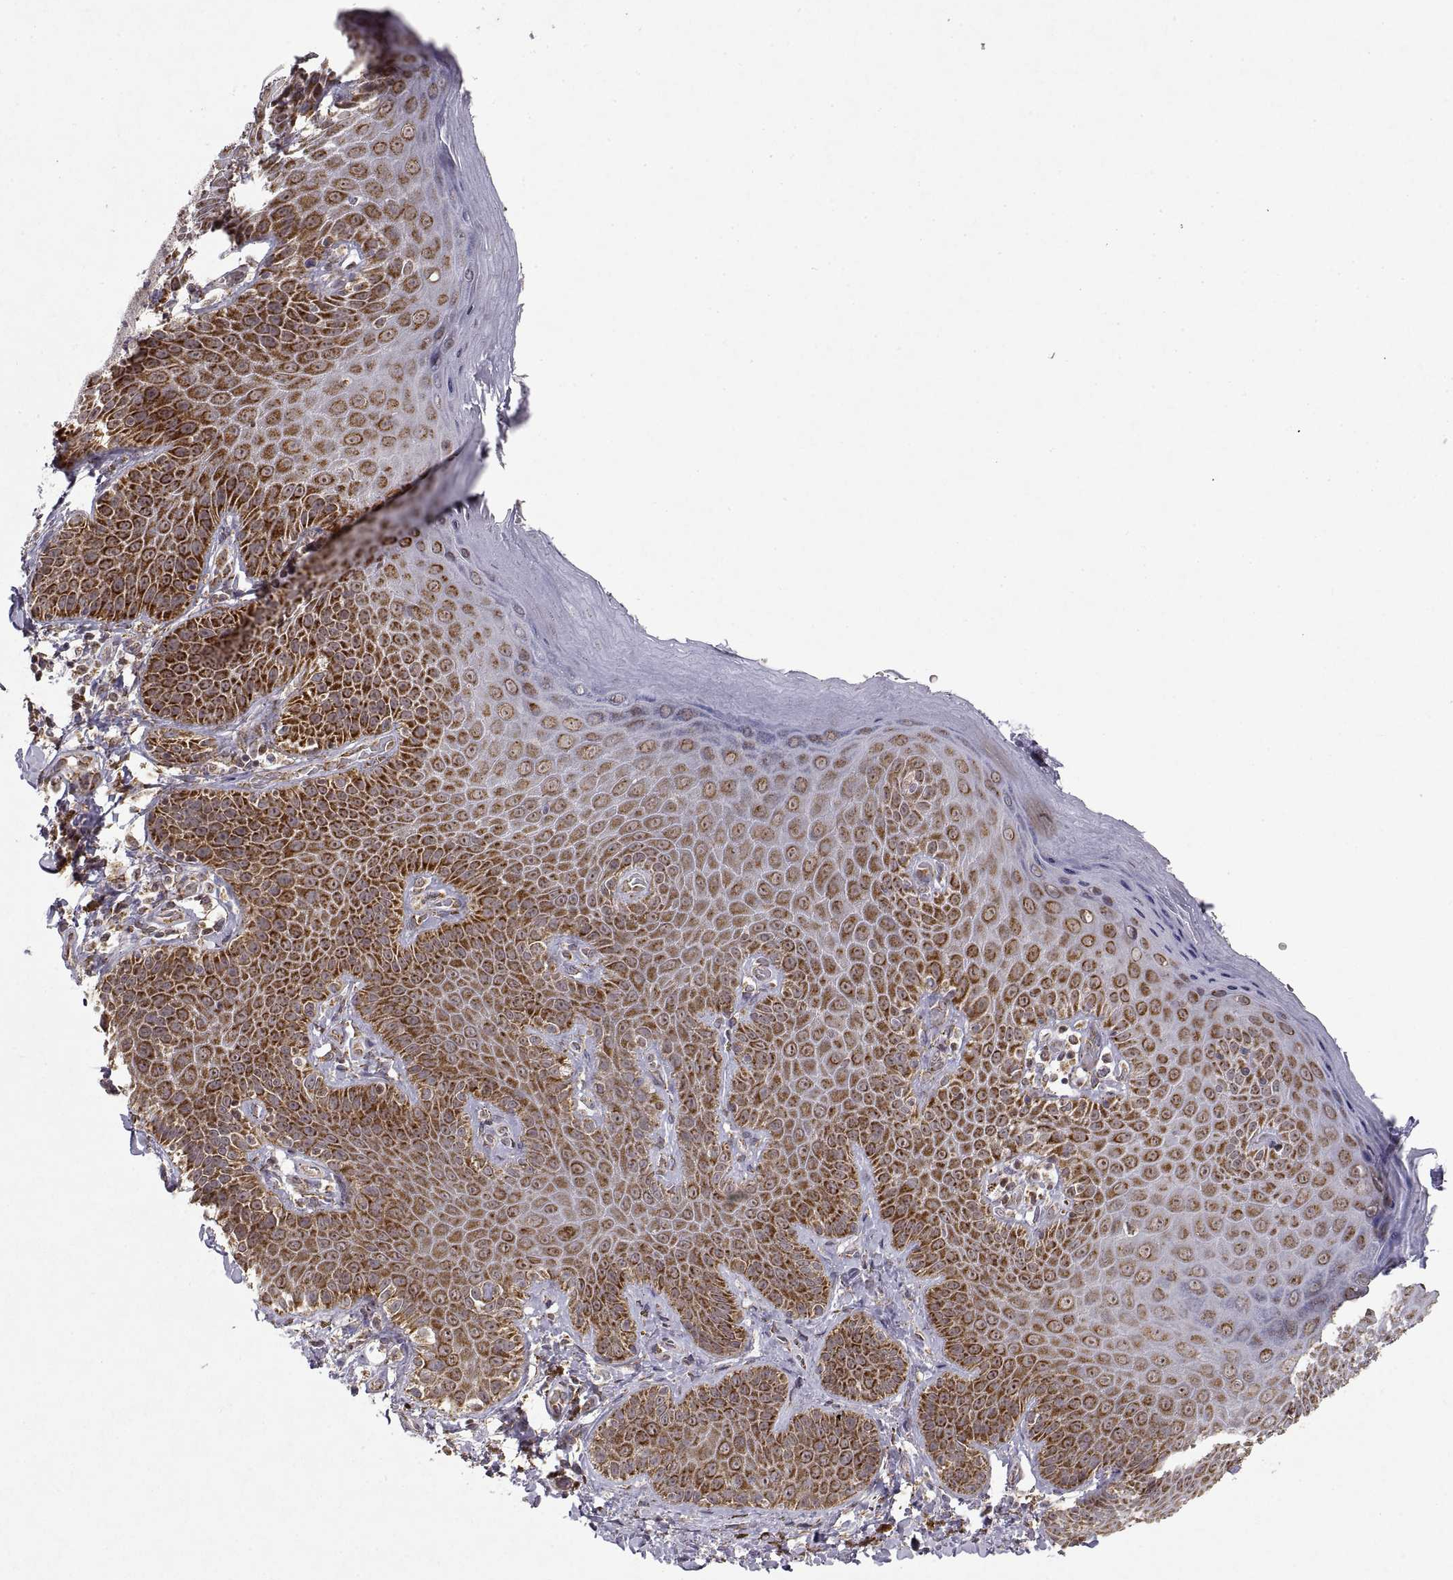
{"staining": {"intensity": "strong", "quantity": ">75%", "location": "cytoplasmic/membranous"}, "tissue": "skin", "cell_type": "Epidermal cells", "image_type": "normal", "snomed": [{"axis": "morphology", "description": "Normal tissue, NOS"}, {"axis": "topography", "description": "Anal"}], "caption": "Immunohistochemistry (IHC) micrograph of benign skin stained for a protein (brown), which demonstrates high levels of strong cytoplasmic/membranous staining in about >75% of epidermal cells.", "gene": "MANBAL", "patient": {"sex": "male", "age": 53}}